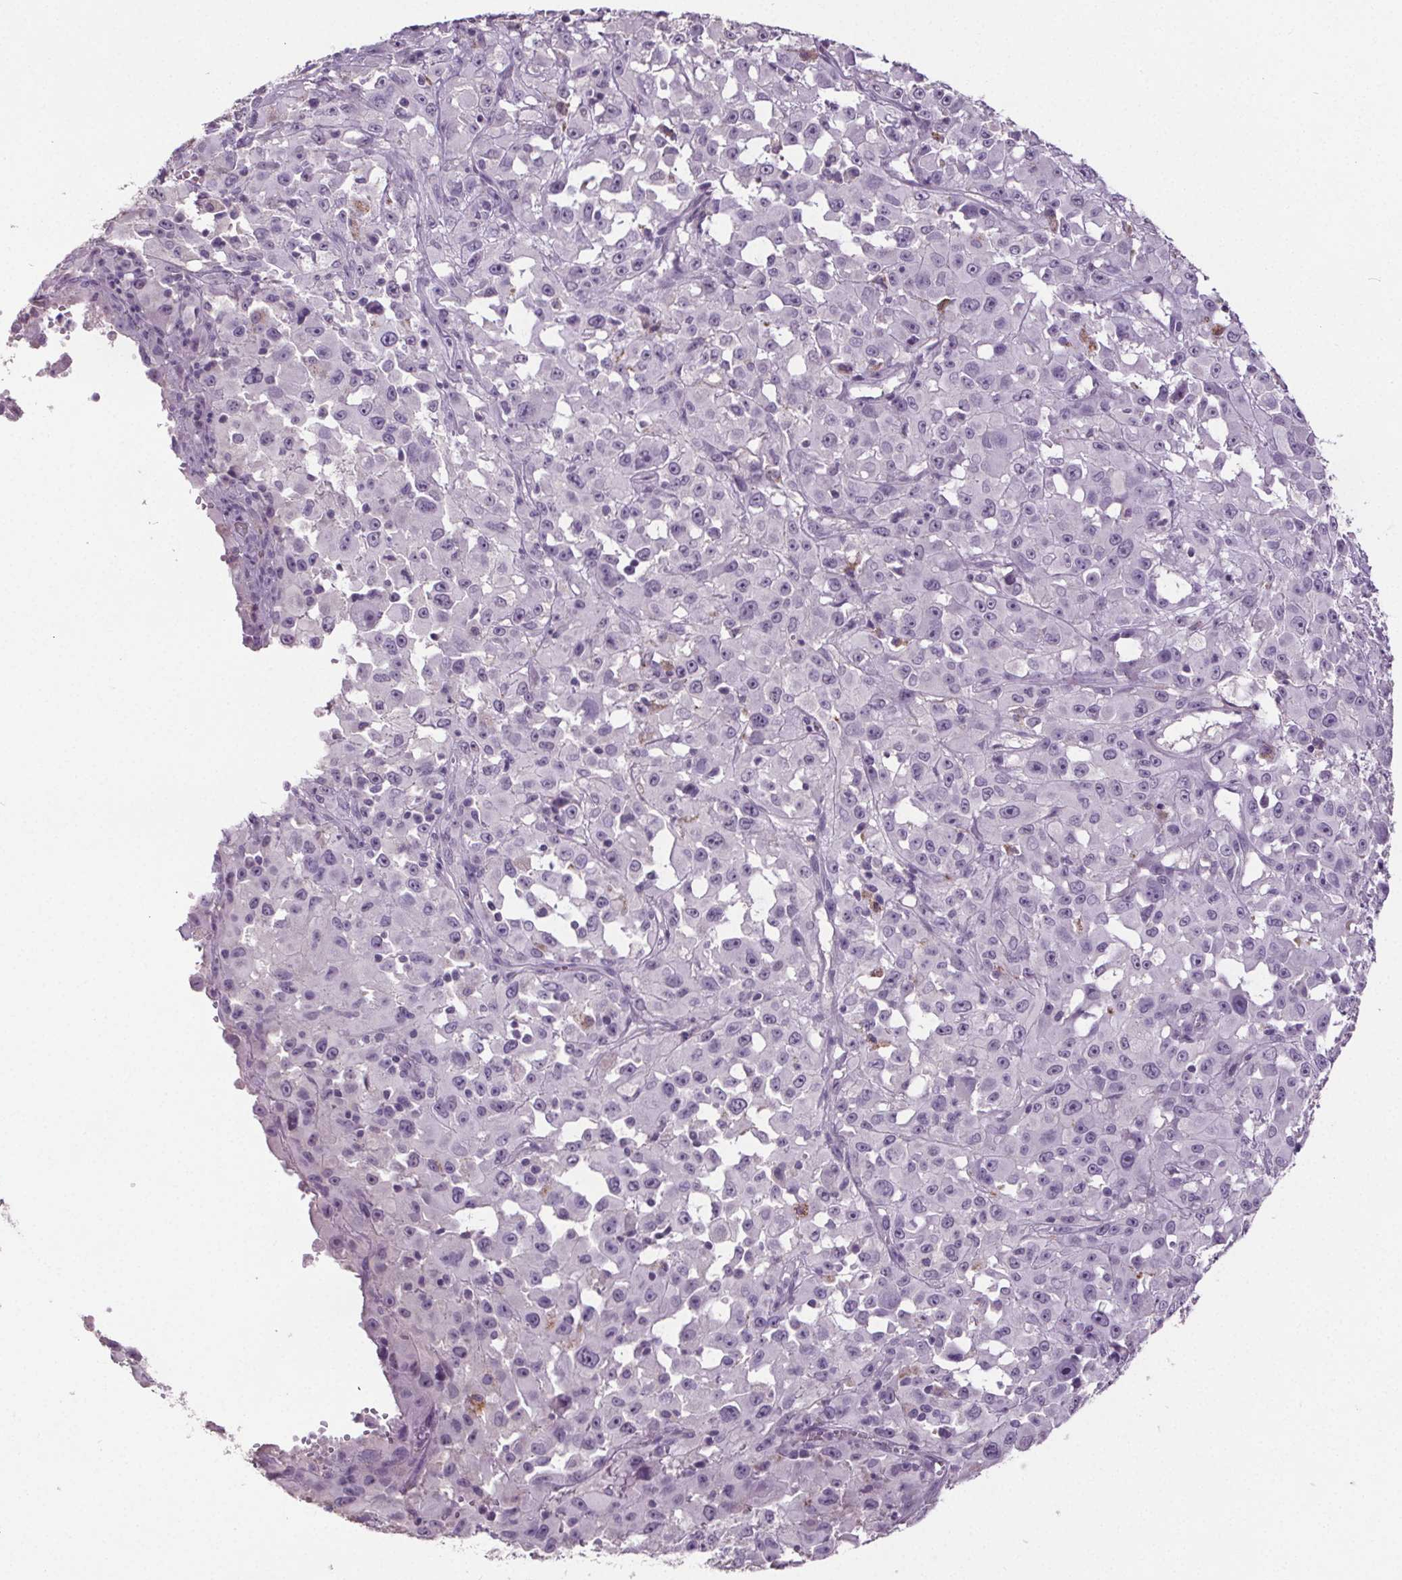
{"staining": {"intensity": "negative", "quantity": "none", "location": "none"}, "tissue": "melanoma", "cell_type": "Tumor cells", "image_type": "cancer", "snomed": [{"axis": "morphology", "description": "Malignant melanoma, Metastatic site"}, {"axis": "topography", "description": "Soft tissue"}], "caption": "DAB (3,3'-diaminobenzidine) immunohistochemical staining of melanoma displays no significant staining in tumor cells.", "gene": "GPIHBP1", "patient": {"sex": "male", "age": 50}}